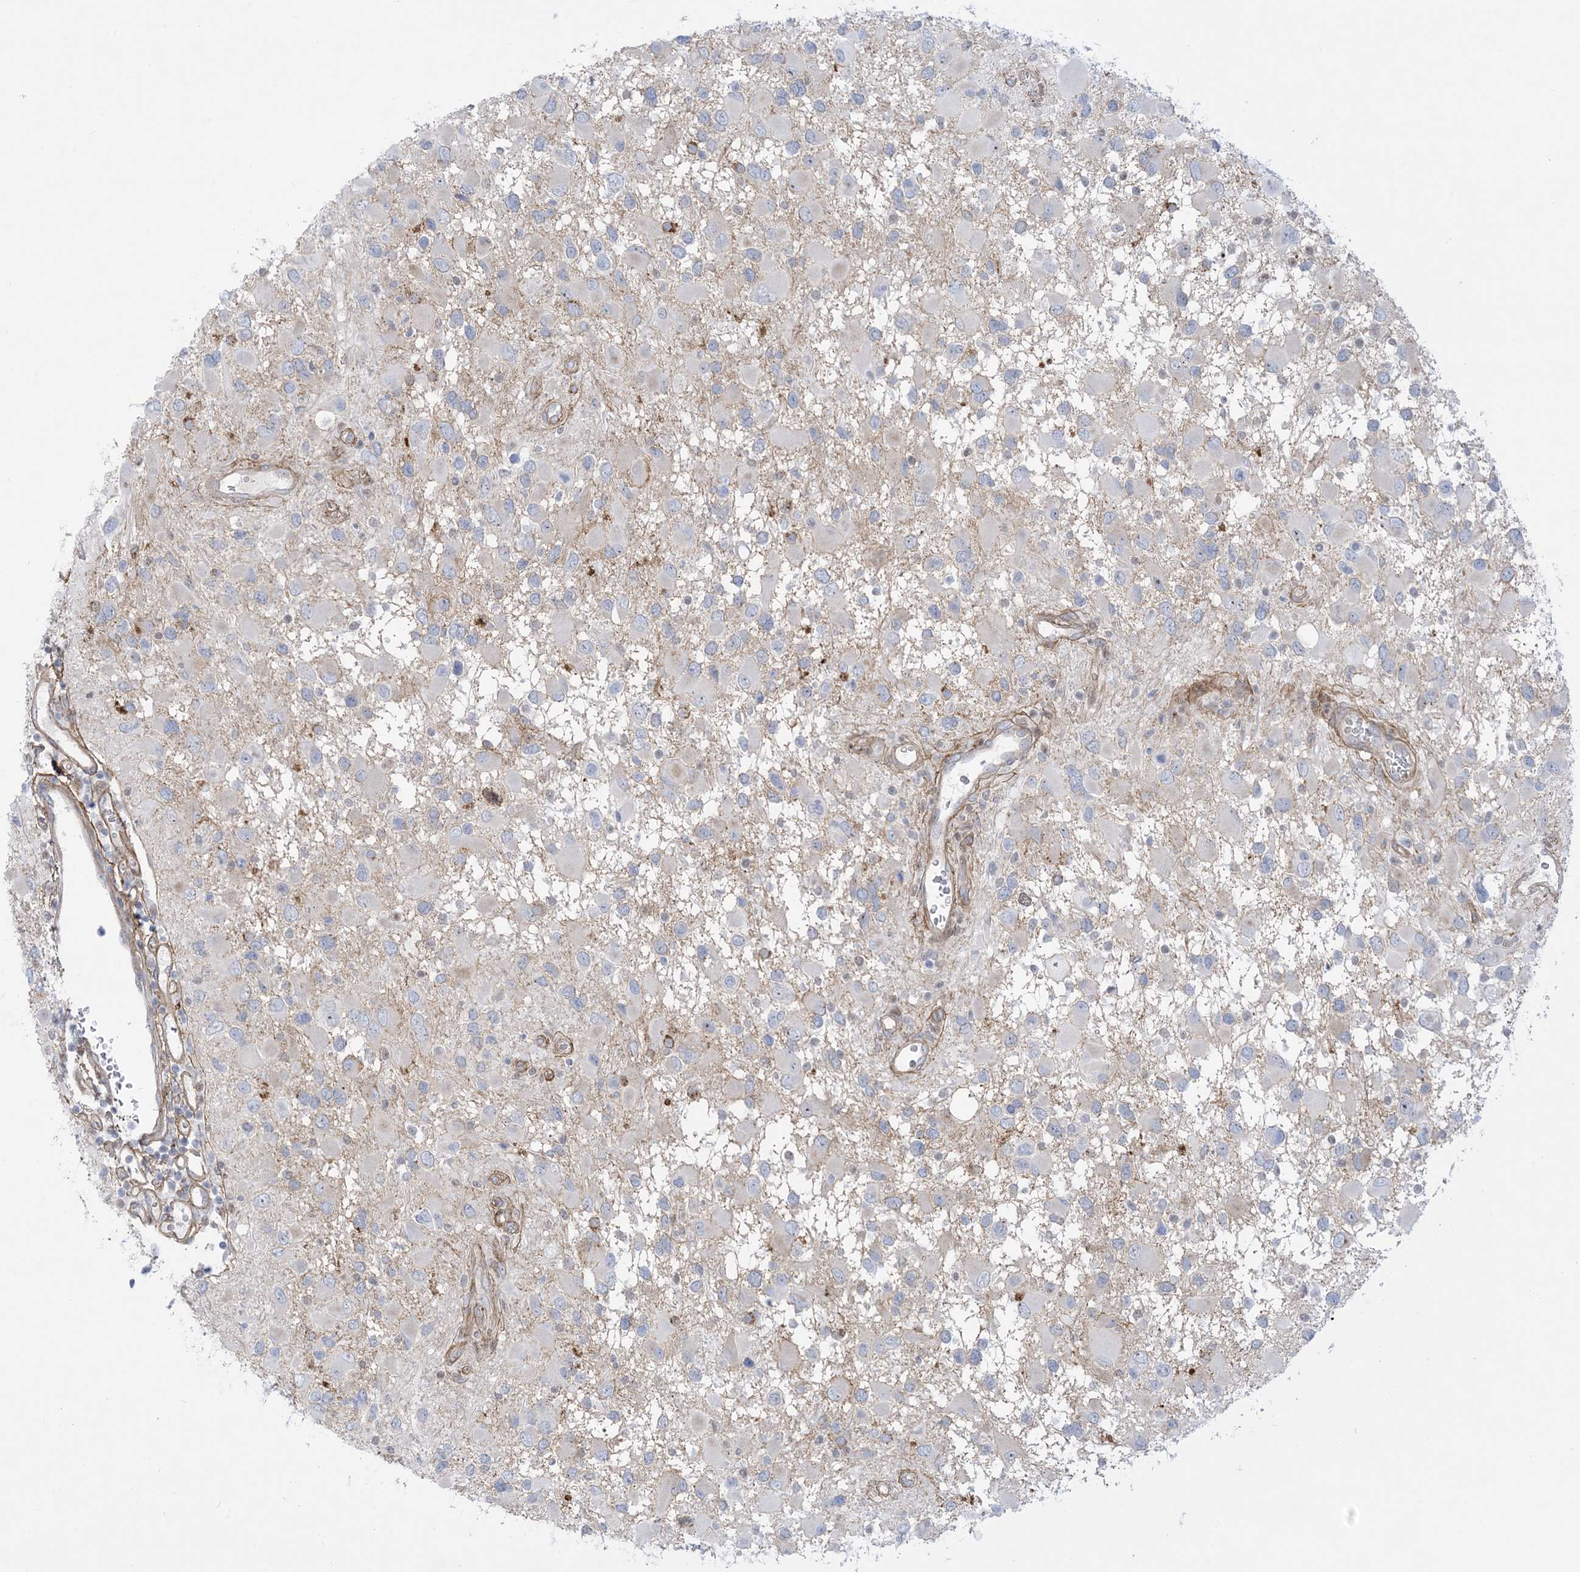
{"staining": {"intensity": "negative", "quantity": "none", "location": "none"}, "tissue": "glioma", "cell_type": "Tumor cells", "image_type": "cancer", "snomed": [{"axis": "morphology", "description": "Glioma, malignant, High grade"}, {"axis": "topography", "description": "Brain"}], "caption": "Tumor cells are negative for protein expression in human high-grade glioma (malignant). The staining was performed using DAB (3,3'-diaminobenzidine) to visualize the protein expression in brown, while the nuclei were stained in blue with hematoxylin (Magnification: 20x).", "gene": "MARS2", "patient": {"sex": "male", "age": 53}}